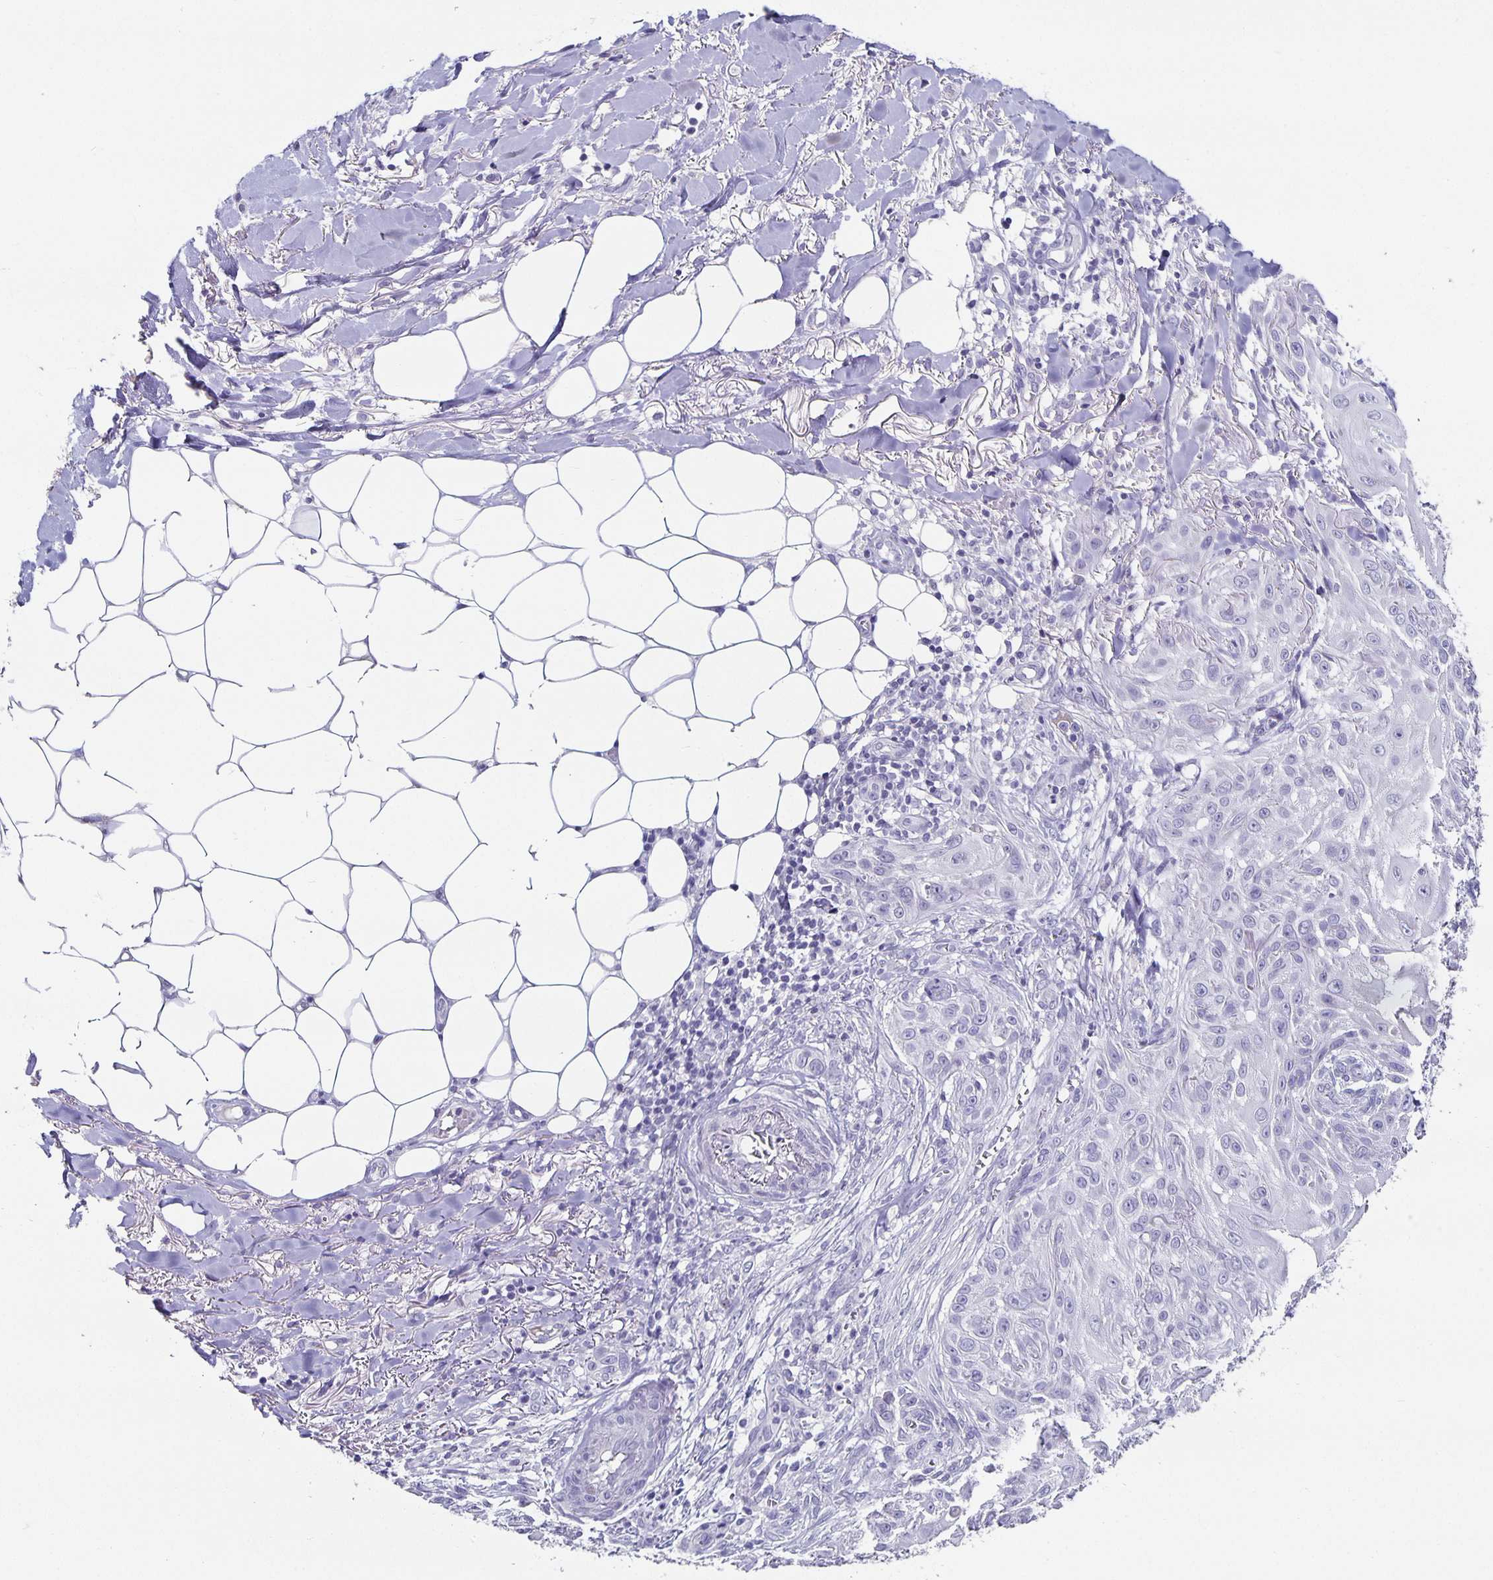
{"staining": {"intensity": "negative", "quantity": "none", "location": "none"}, "tissue": "skin cancer", "cell_type": "Tumor cells", "image_type": "cancer", "snomed": [{"axis": "morphology", "description": "Squamous cell carcinoma, NOS"}, {"axis": "topography", "description": "Skin"}], "caption": "An image of human skin cancer (squamous cell carcinoma) is negative for staining in tumor cells.", "gene": "CHGA", "patient": {"sex": "female", "age": 91}}